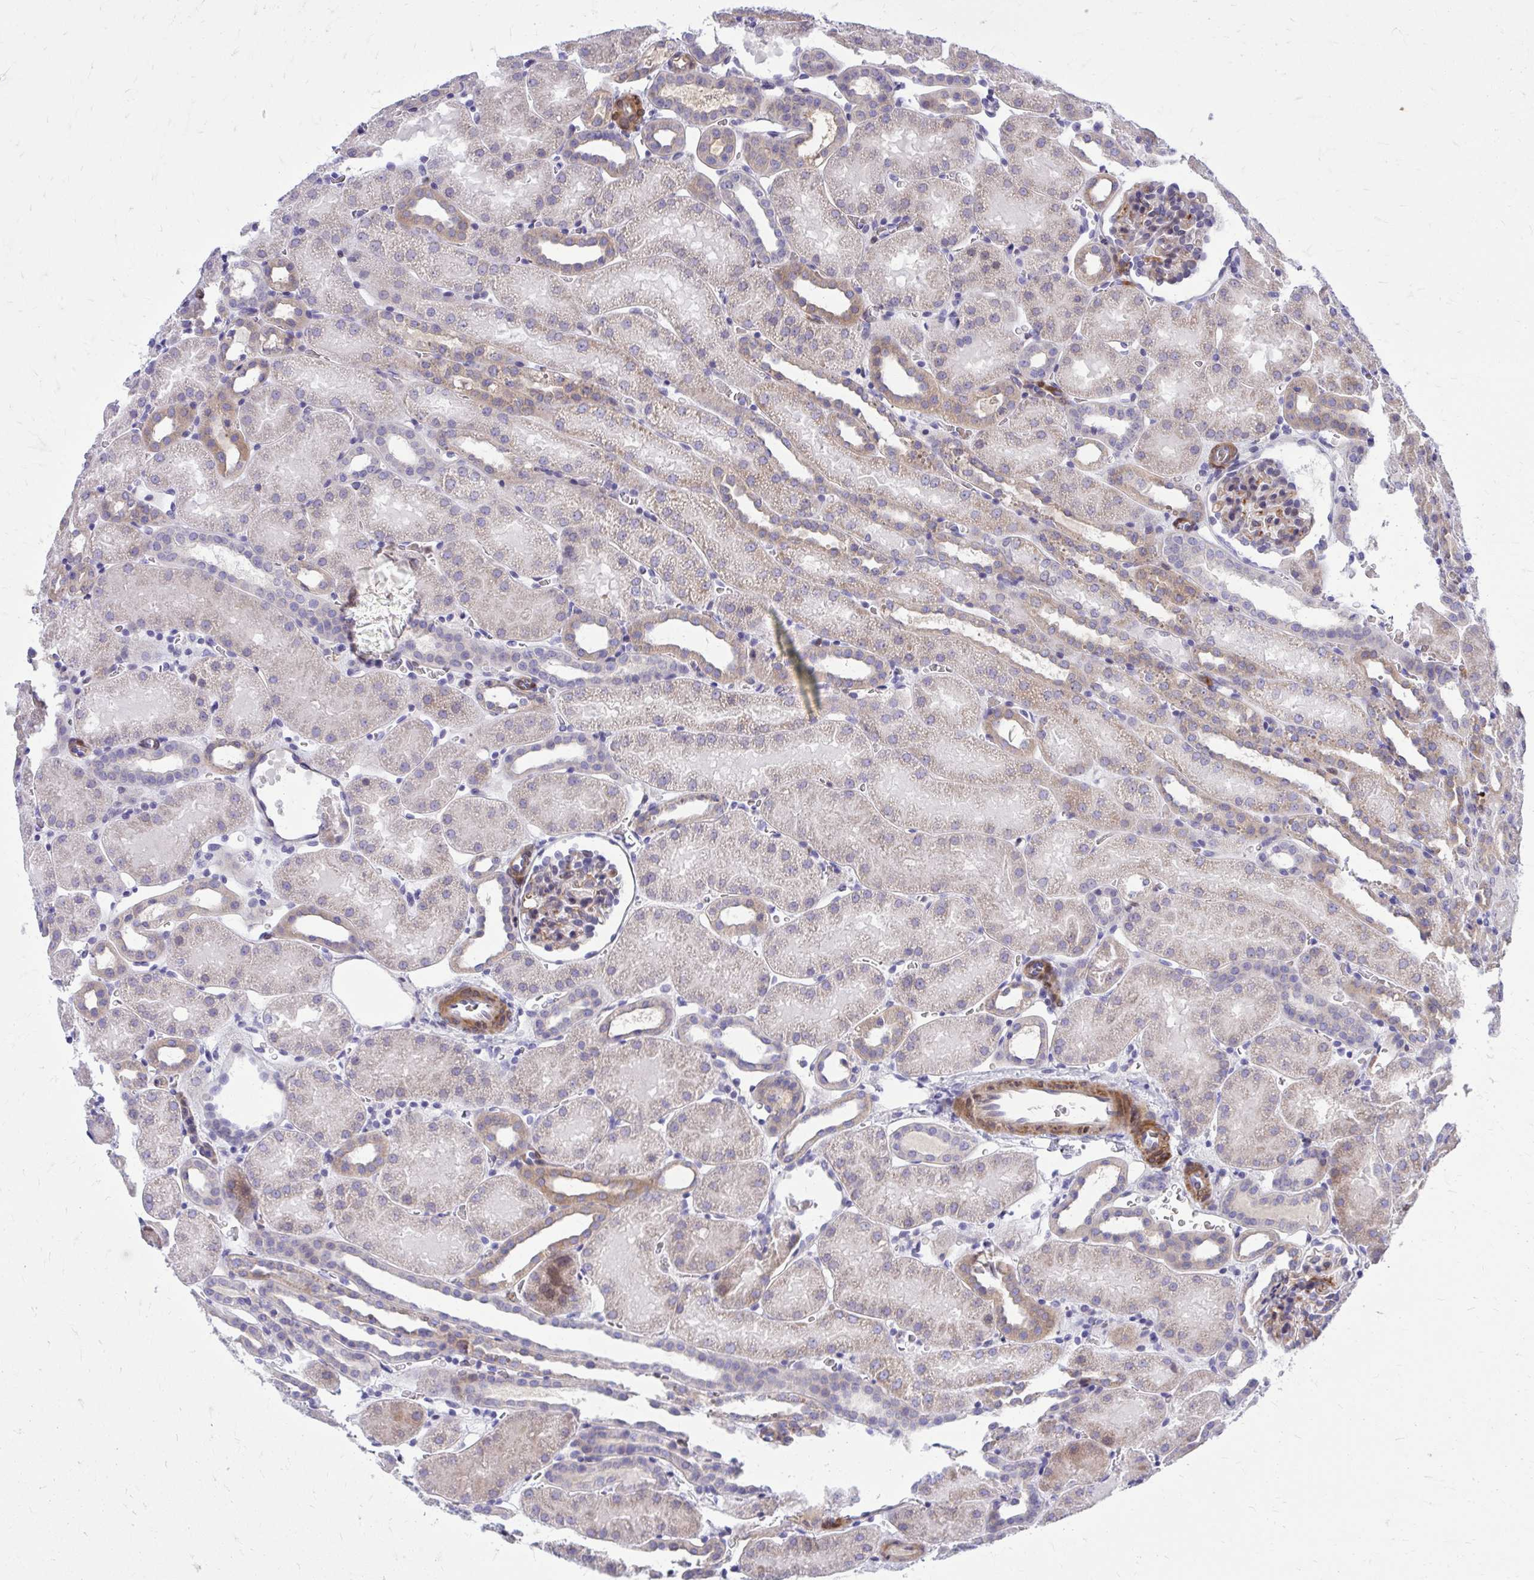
{"staining": {"intensity": "moderate", "quantity": "<25%", "location": "cytoplasmic/membranous"}, "tissue": "kidney", "cell_type": "Cells in glomeruli", "image_type": "normal", "snomed": [{"axis": "morphology", "description": "Normal tissue, NOS"}, {"axis": "topography", "description": "Kidney"}], "caption": "Brown immunohistochemical staining in unremarkable human kidney displays moderate cytoplasmic/membranous staining in approximately <25% of cells in glomeruli. The protein is shown in brown color, while the nuclei are stained blue.", "gene": "ADAMTSL1", "patient": {"sex": "male", "age": 2}}